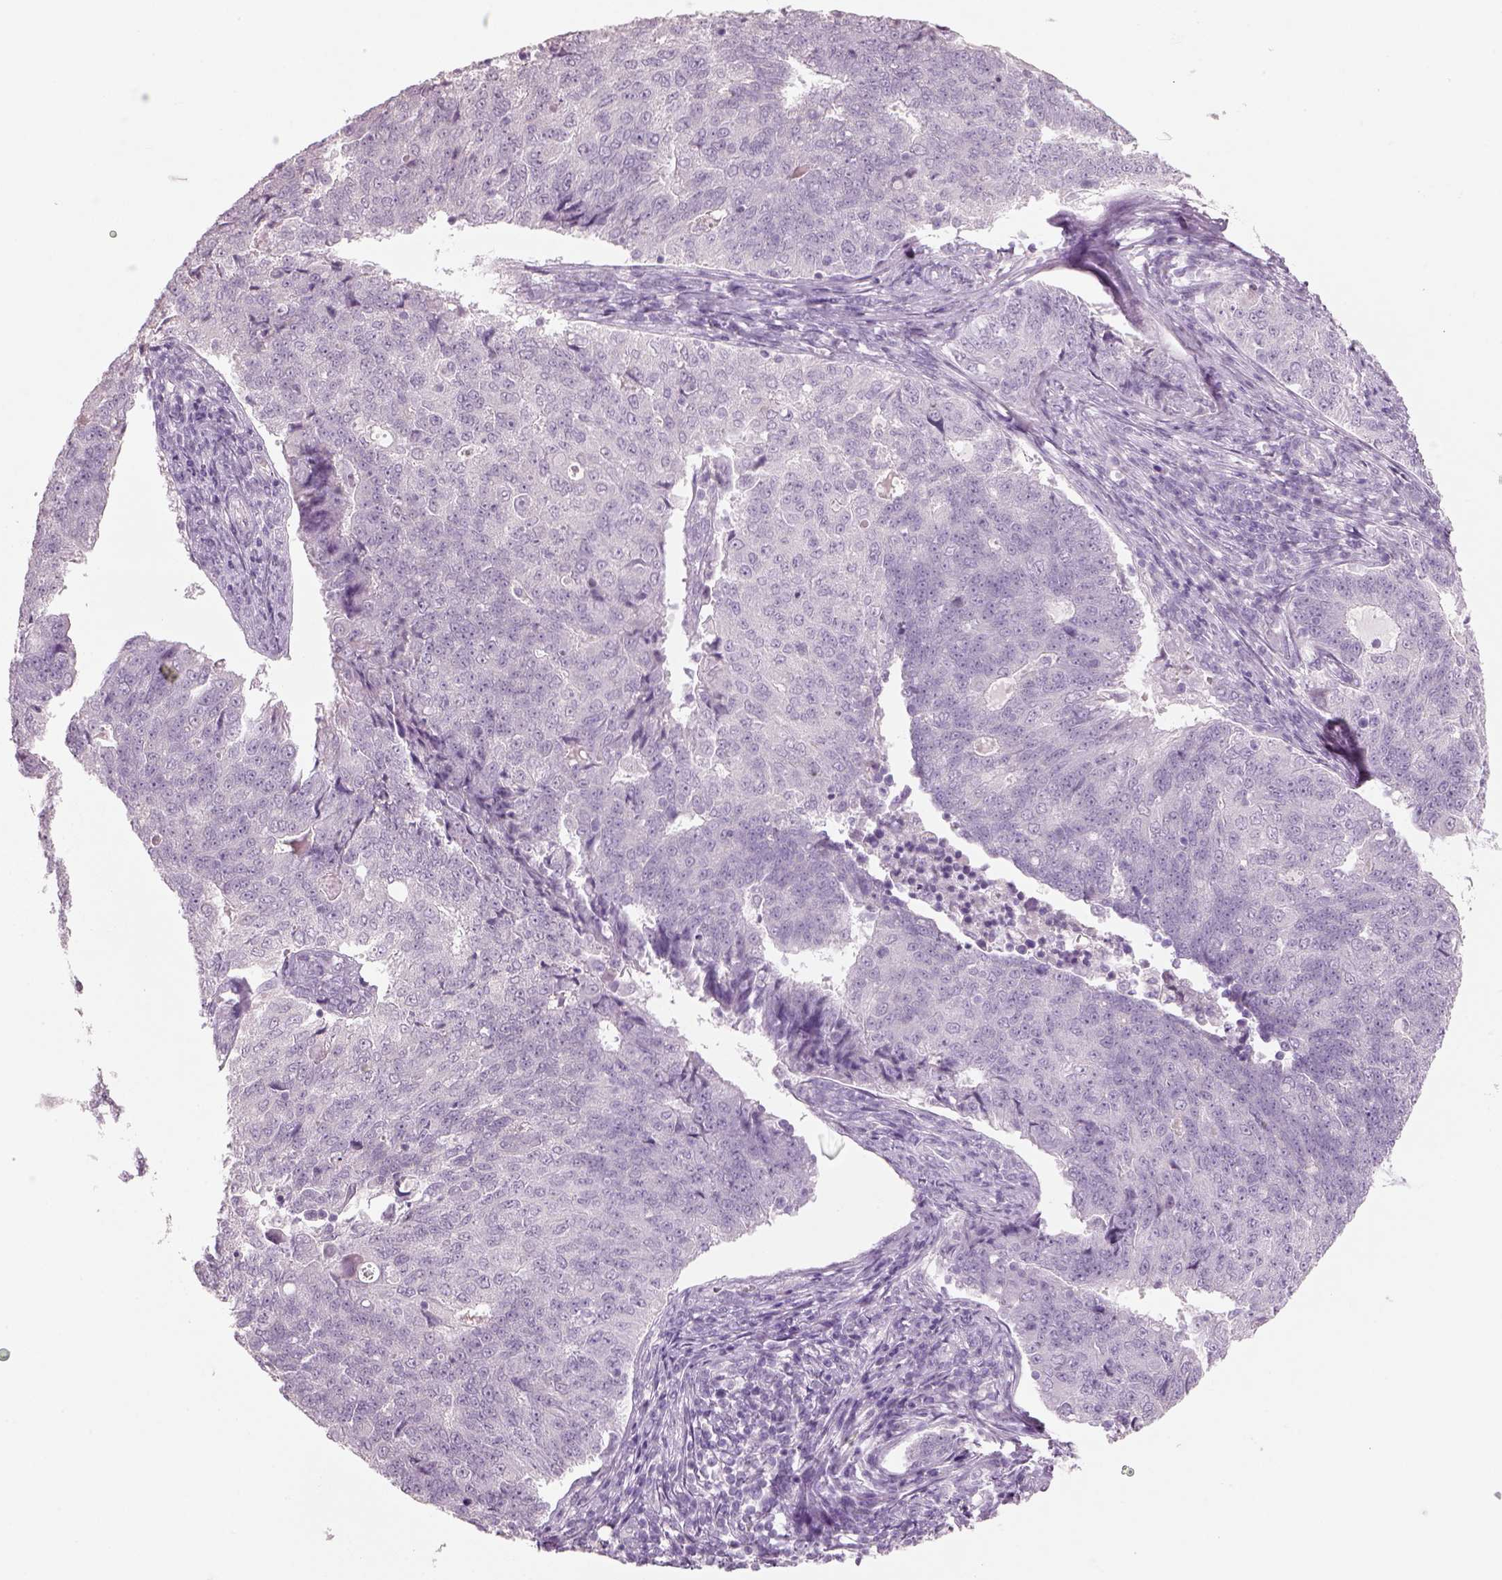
{"staining": {"intensity": "negative", "quantity": "none", "location": "none"}, "tissue": "endometrial cancer", "cell_type": "Tumor cells", "image_type": "cancer", "snomed": [{"axis": "morphology", "description": "Adenocarcinoma, NOS"}, {"axis": "topography", "description": "Endometrium"}], "caption": "This is an immunohistochemistry (IHC) image of human endometrial cancer. There is no positivity in tumor cells.", "gene": "SLC6A2", "patient": {"sex": "female", "age": 43}}